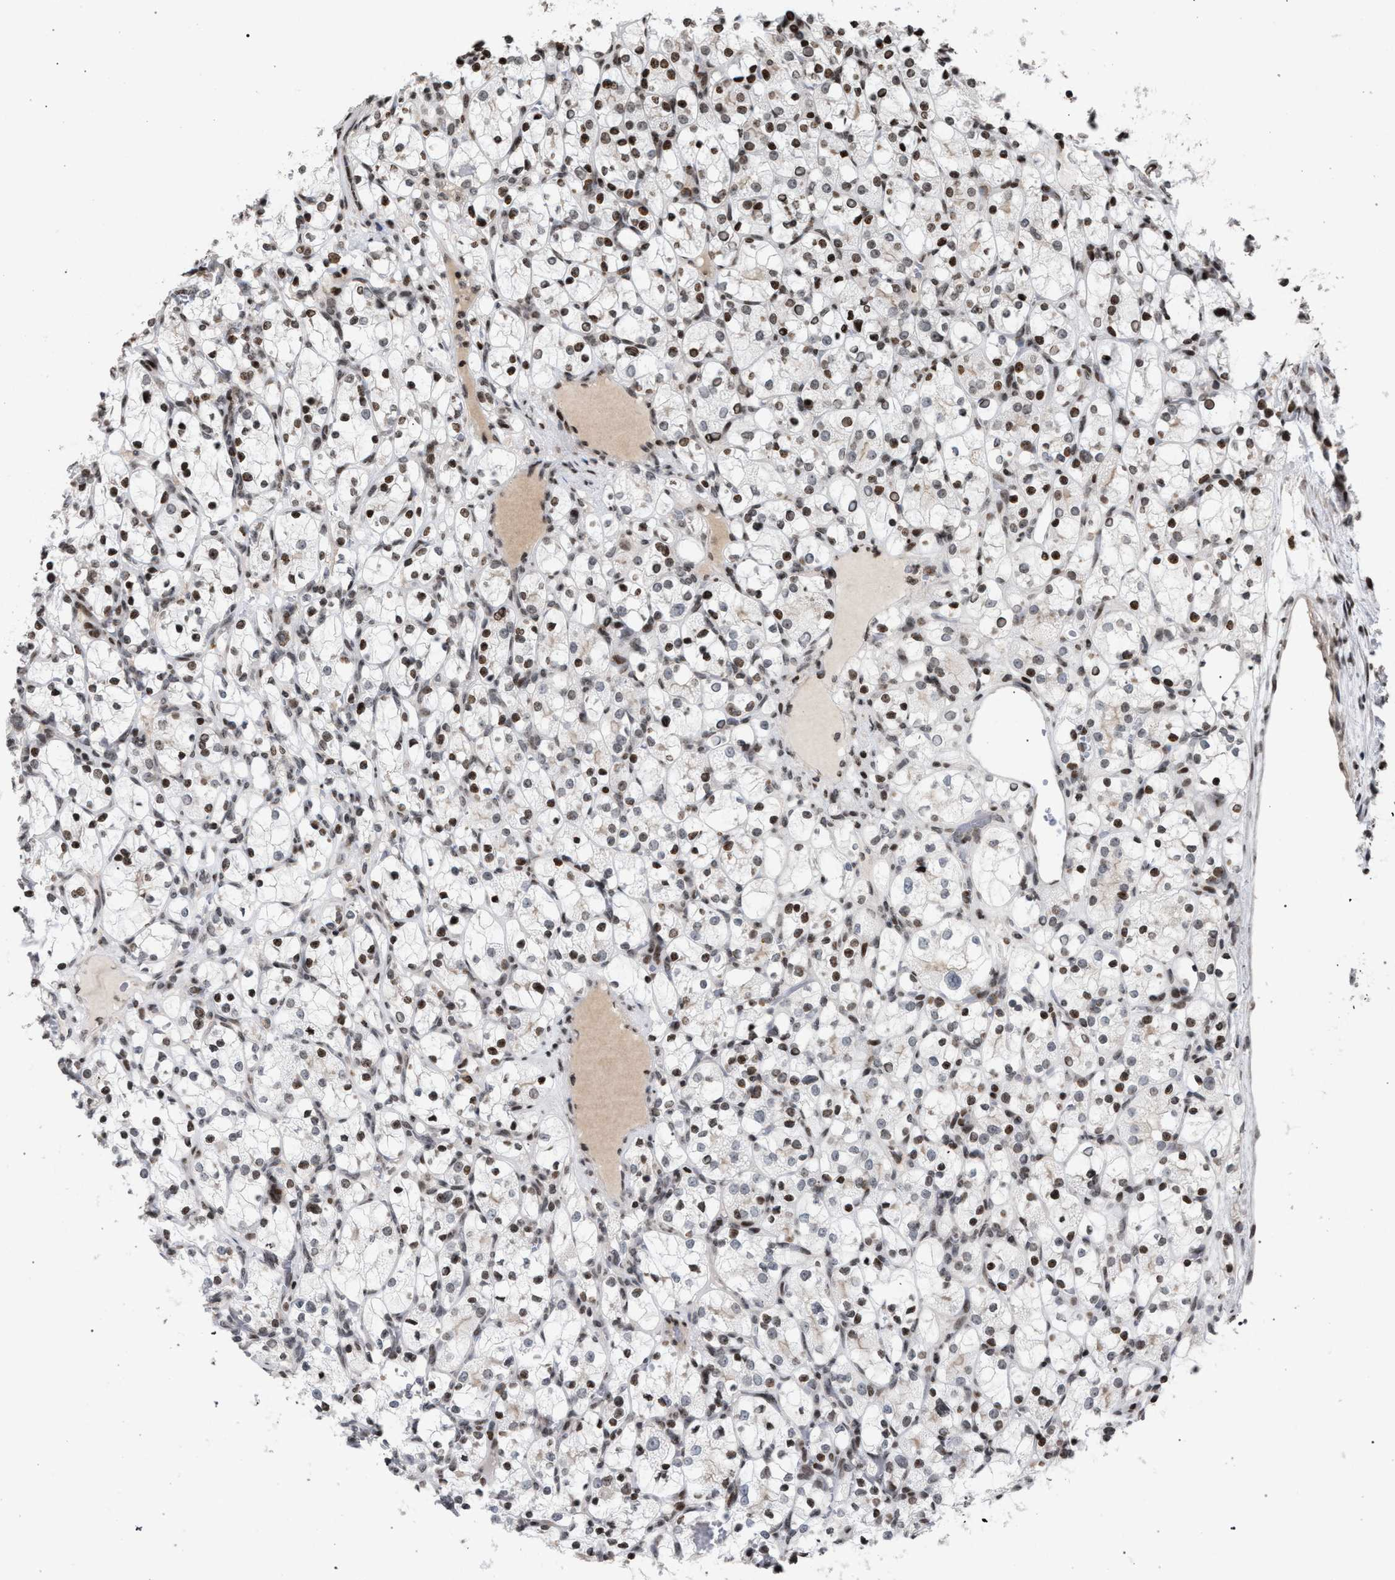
{"staining": {"intensity": "moderate", "quantity": "25%-75%", "location": "nuclear"}, "tissue": "renal cancer", "cell_type": "Tumor cells", "image_type": "cancer", "snomed": [{"axis": "morphology", "description": "Adenocarcinoma, NOS"}, {"axis": "topography", "description": "Kidney"}], "caption": "Protein expression by immunohistochemistry (IHC) exhibits moderate nuclear expression in about 25%-75% of tumor cells in renal cancer (adenocarcinoma).", "gene": "FOXD3", "patient": {"sex": "female", "age": 69}}